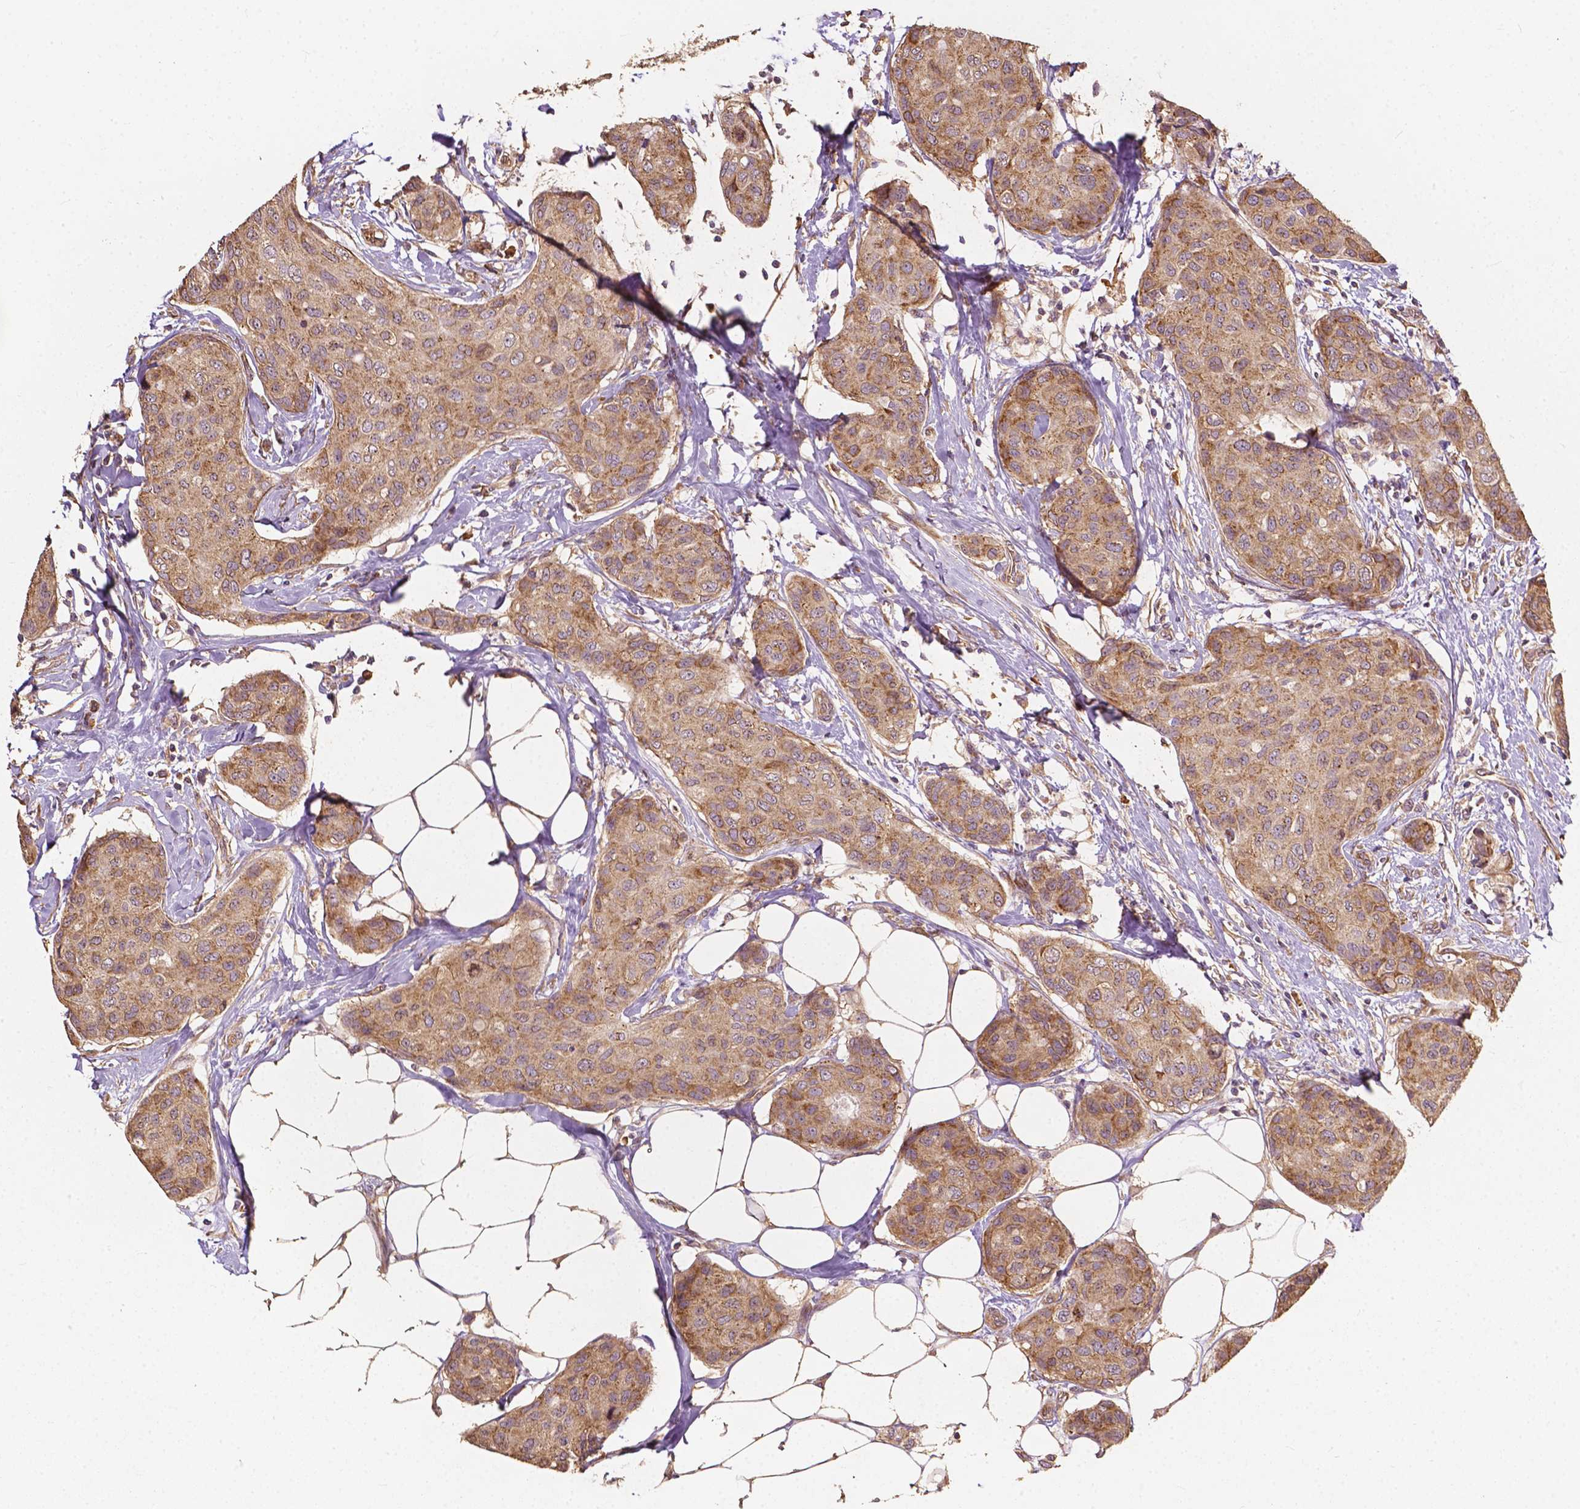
{"staining": {"intensity": "moderate", "quantity": ">75%", "location": "cytoplasmic/membranous"}, "tissue": "breast cancer", "cell_type": "Tumor cells", "image_type": "cancer", "snomed": [{"axis": "morphology", "description": "Duct carcinoma"}, {"axis": "topography", "description": "Breast"}], "caption": "Breast infiltrating ductal carcinoma stained with DAB IHC demonstrates medium levels of moderate cytoplasmic/membranous expression in approximately >75% of tumor cells. (DAB IHC with brightfield microscopy, high magnification).", "gene": "G3BP1", "patient": {"sex": "female", "age": 80}}